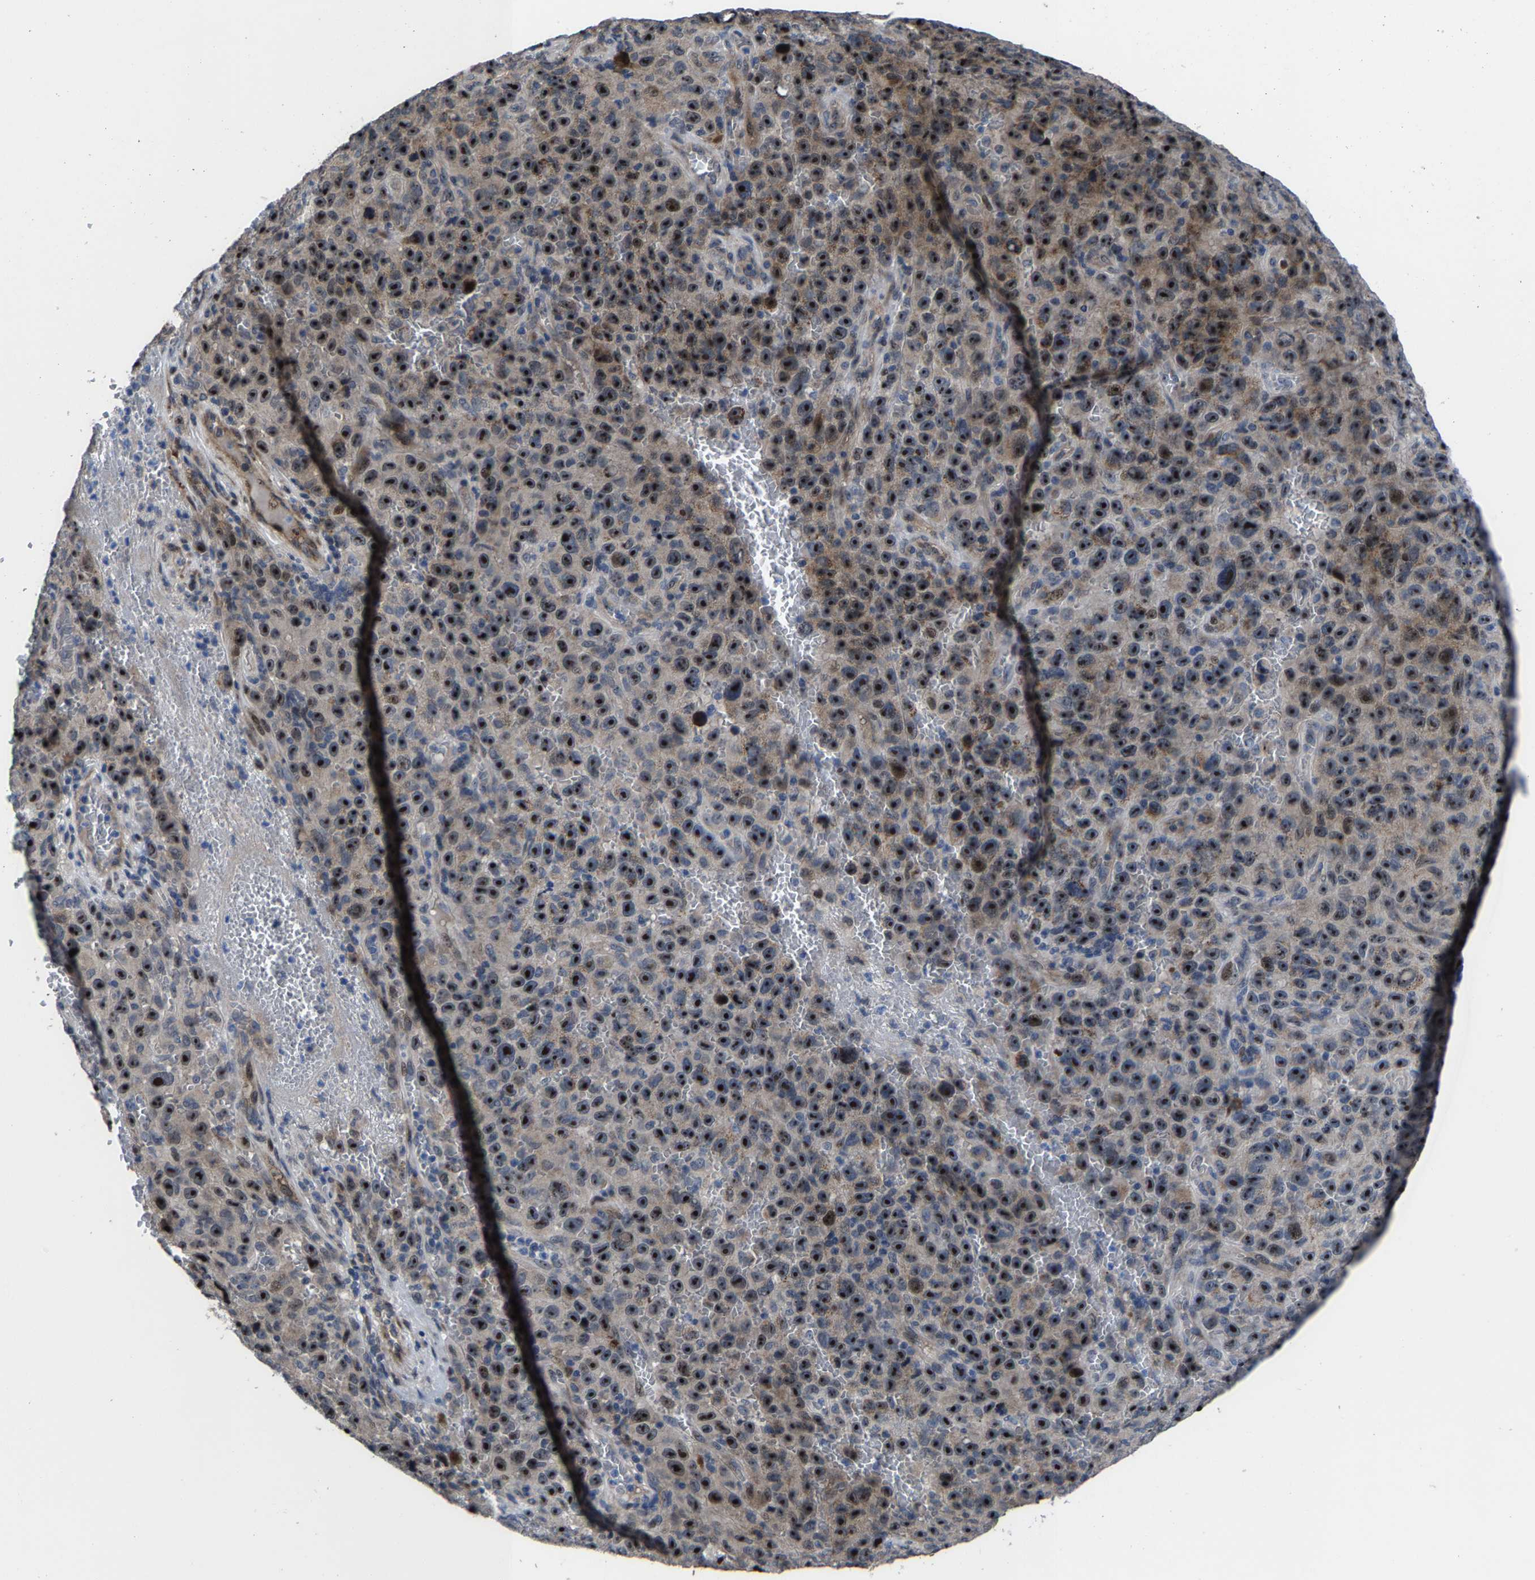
{"staining": {"intensity": "strong", "quantity": ">75%", "location": "nuclear"}, "tissue": "melanoma", "cell_type": "Tumor cells", "image_type": "cancer", "snomed": [{"axis": "morphology", "description": "Malignant melanoma, NOS"}, {"axis": "topography", "description": "Skin"}], "caption": "DAB (3,3'-diaminobenzidine) immunohistochemical staining of melanoma demonstrates strong nuclear protein positivity in about >75% of tumor cells.", "gene": "HAUS6", "patient": {"sex": "female", "age": 82}}